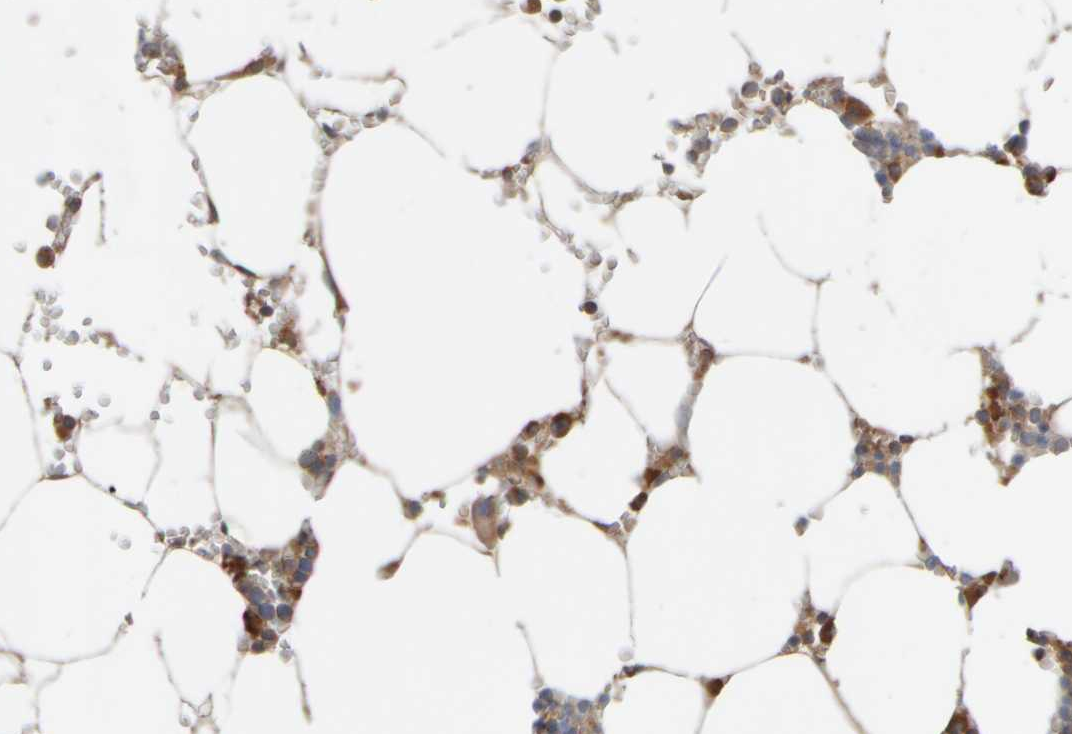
{"staining": {"intensity": "moderate", "quantity": ">75%", "location": "cytoplasmic/membranous"}, "tissue": "bone marrow", "cell_type": "Hematopoietic cells", "image_type": "normal", "snomed": [{"axis": "morphology", "description": "Normal tissue, NOS"}, {"axis": "topography", "description": "Bone marrow"}], "caption": "Protein expression analysis of unremarkable bone marrow reveals moderate cytoplasmic/membranous staining in approximately >75% of hematopoietic cells.", "gene": "EIF2B3", "patient": {"sex": "male", "age": 70}}